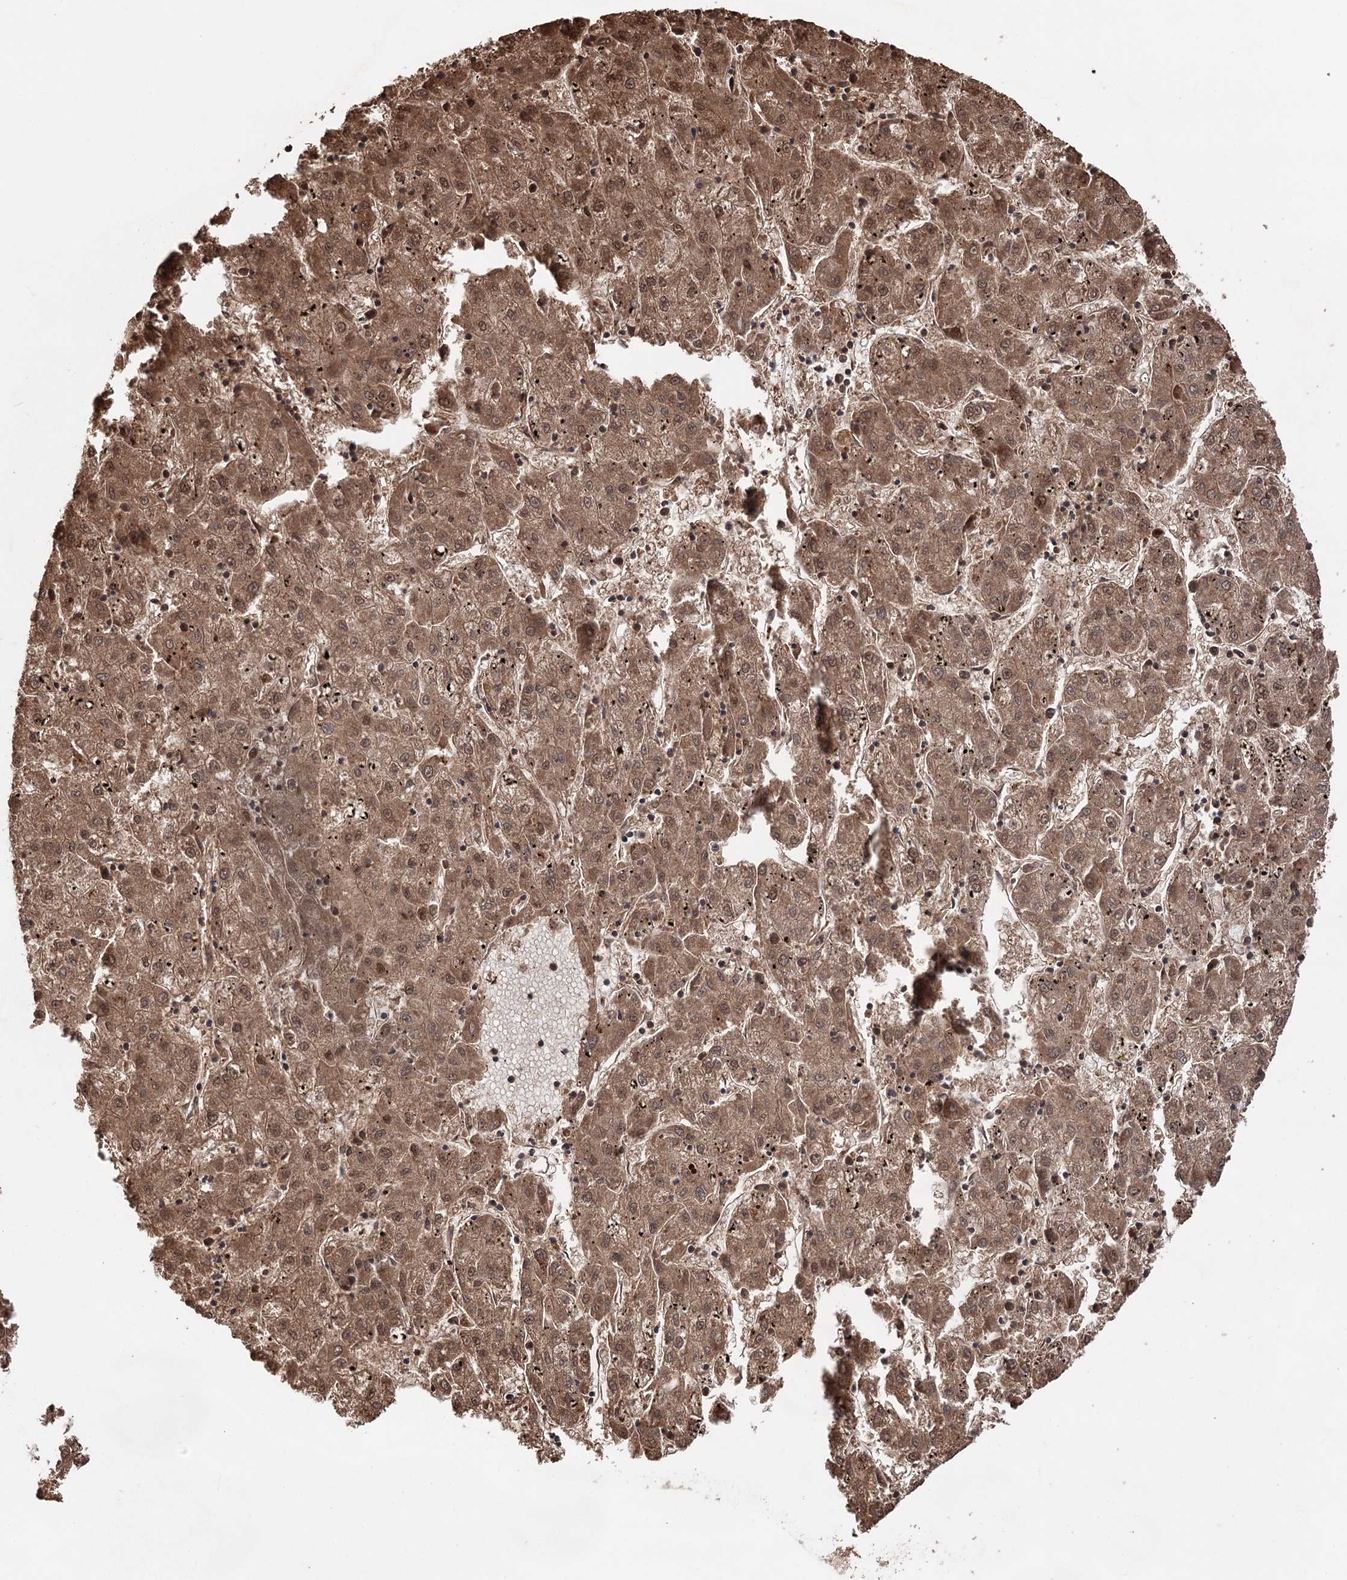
{"staining": {"intensity": "moderate", "quantity": ">75%", "location": "cytoplasmic/membranous,nuclear"}, "tissue": "liver cancer", "cell_type": "Tumor cells", "image_type": "cancer", "snomed": [{"axis": "morphology", "description": "Carcinoma, Hepatocellular, NOS"}, {"axis": "topography", "description": "Liver"}], "caption": "Human hepatocellular carcinoma (liver) stained with a protein marker shows moderate staining in tumor cells.", "gene": "N6AMT1", "patient": {"sex": "male", "age": 72}}